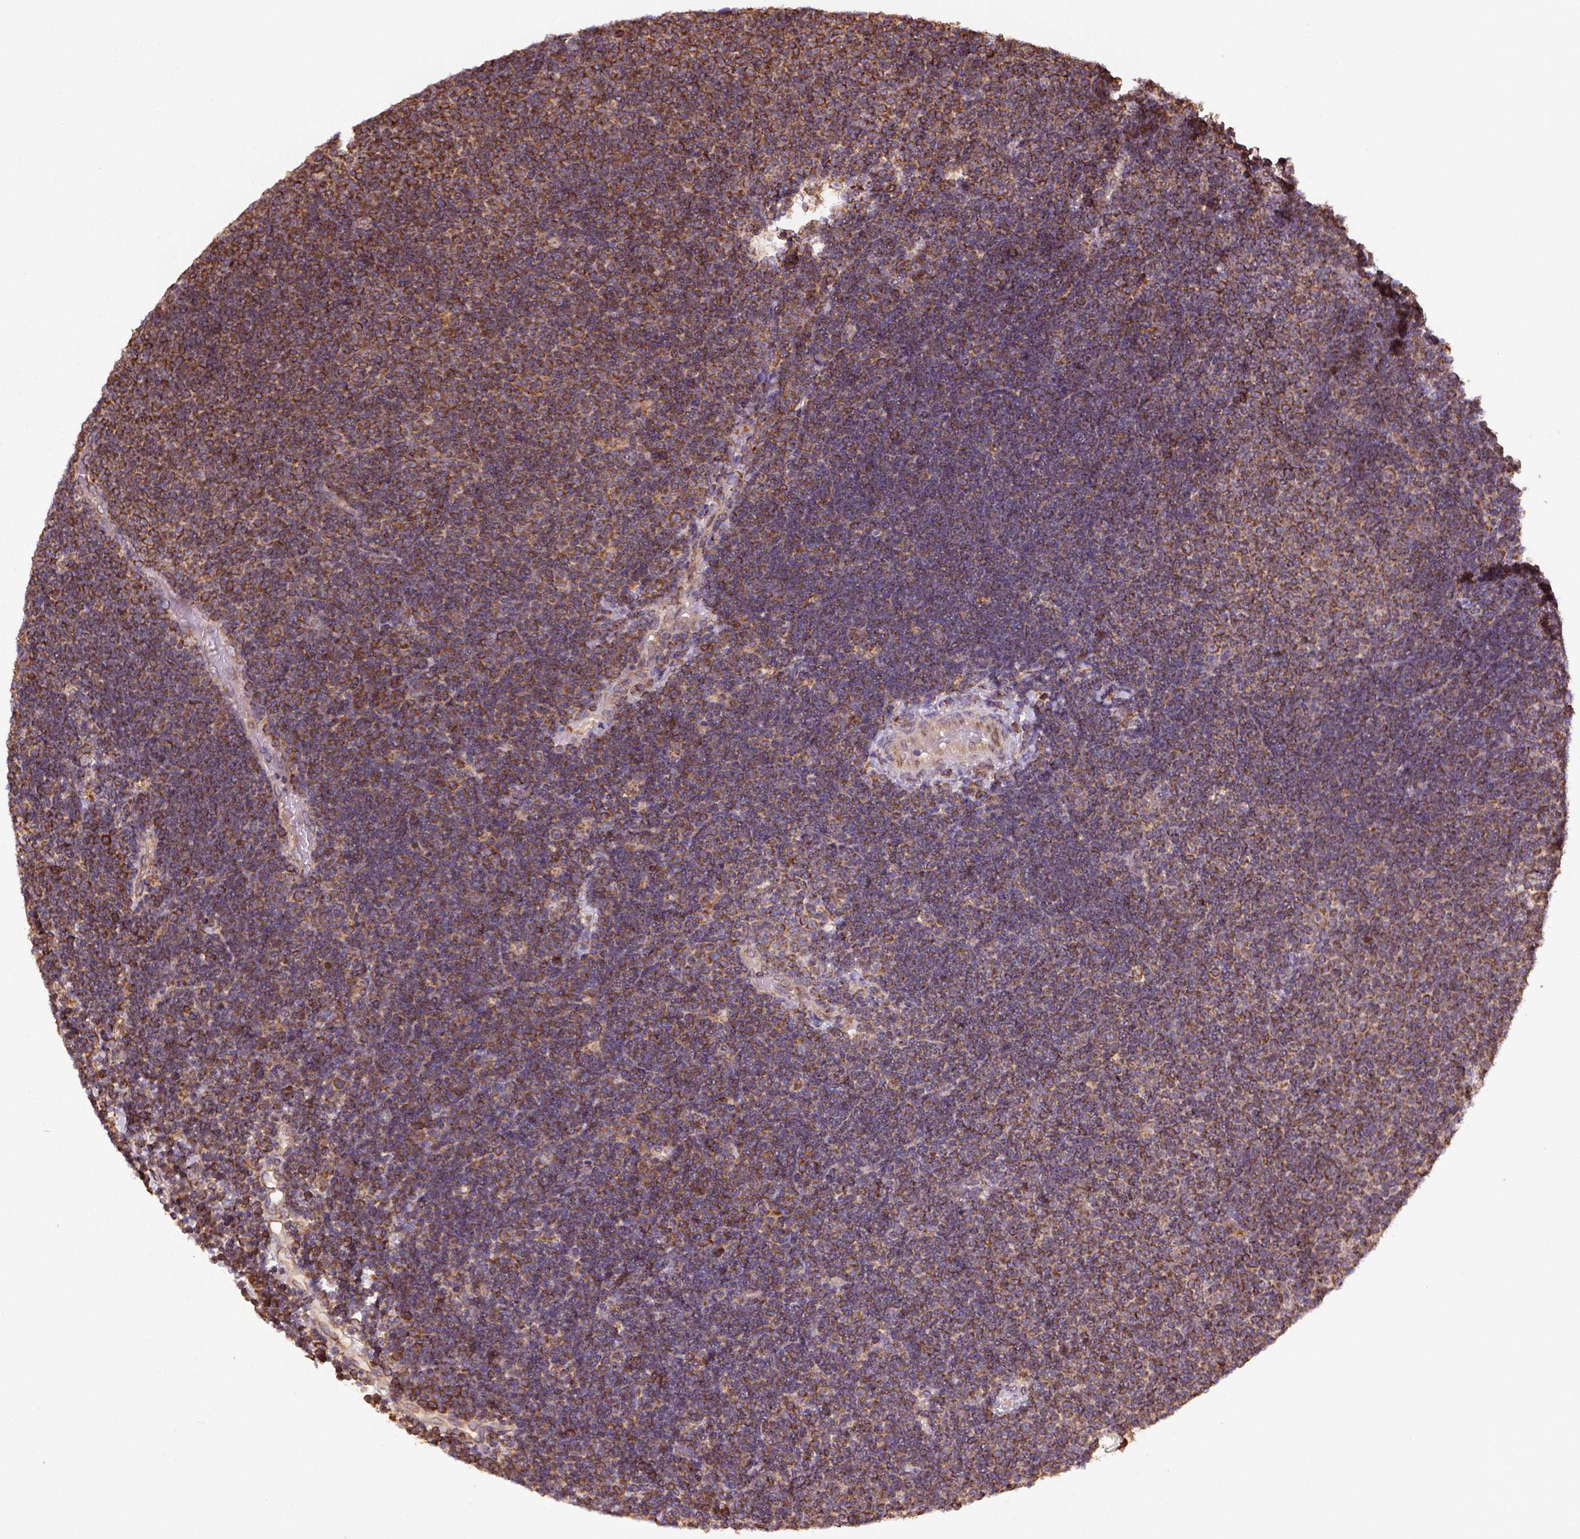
{"staining": {"intensity": "moderate", "quantity": ">75%", "location": "cytoplasmic/membranous"}, "tissue": "lymphoma", "cell_type": "Tumor cells", "image_type": "cancer", "snomed": [{"axis": "morphology", "description": "Malignant lymphoma, non-Hodgkin's type, Low grade"}, {"axis": "topography", "description": "Brain"}], "caption": "This is an image of IHC staining of low-grade malignant lymphoma, non-Hodgkin's type, which shows moderate positivity in the cytoplasmic/membranous of tumor cells.", "gene": "MAPK8IP3", "patient": {"sex": "female", "age": 66}}